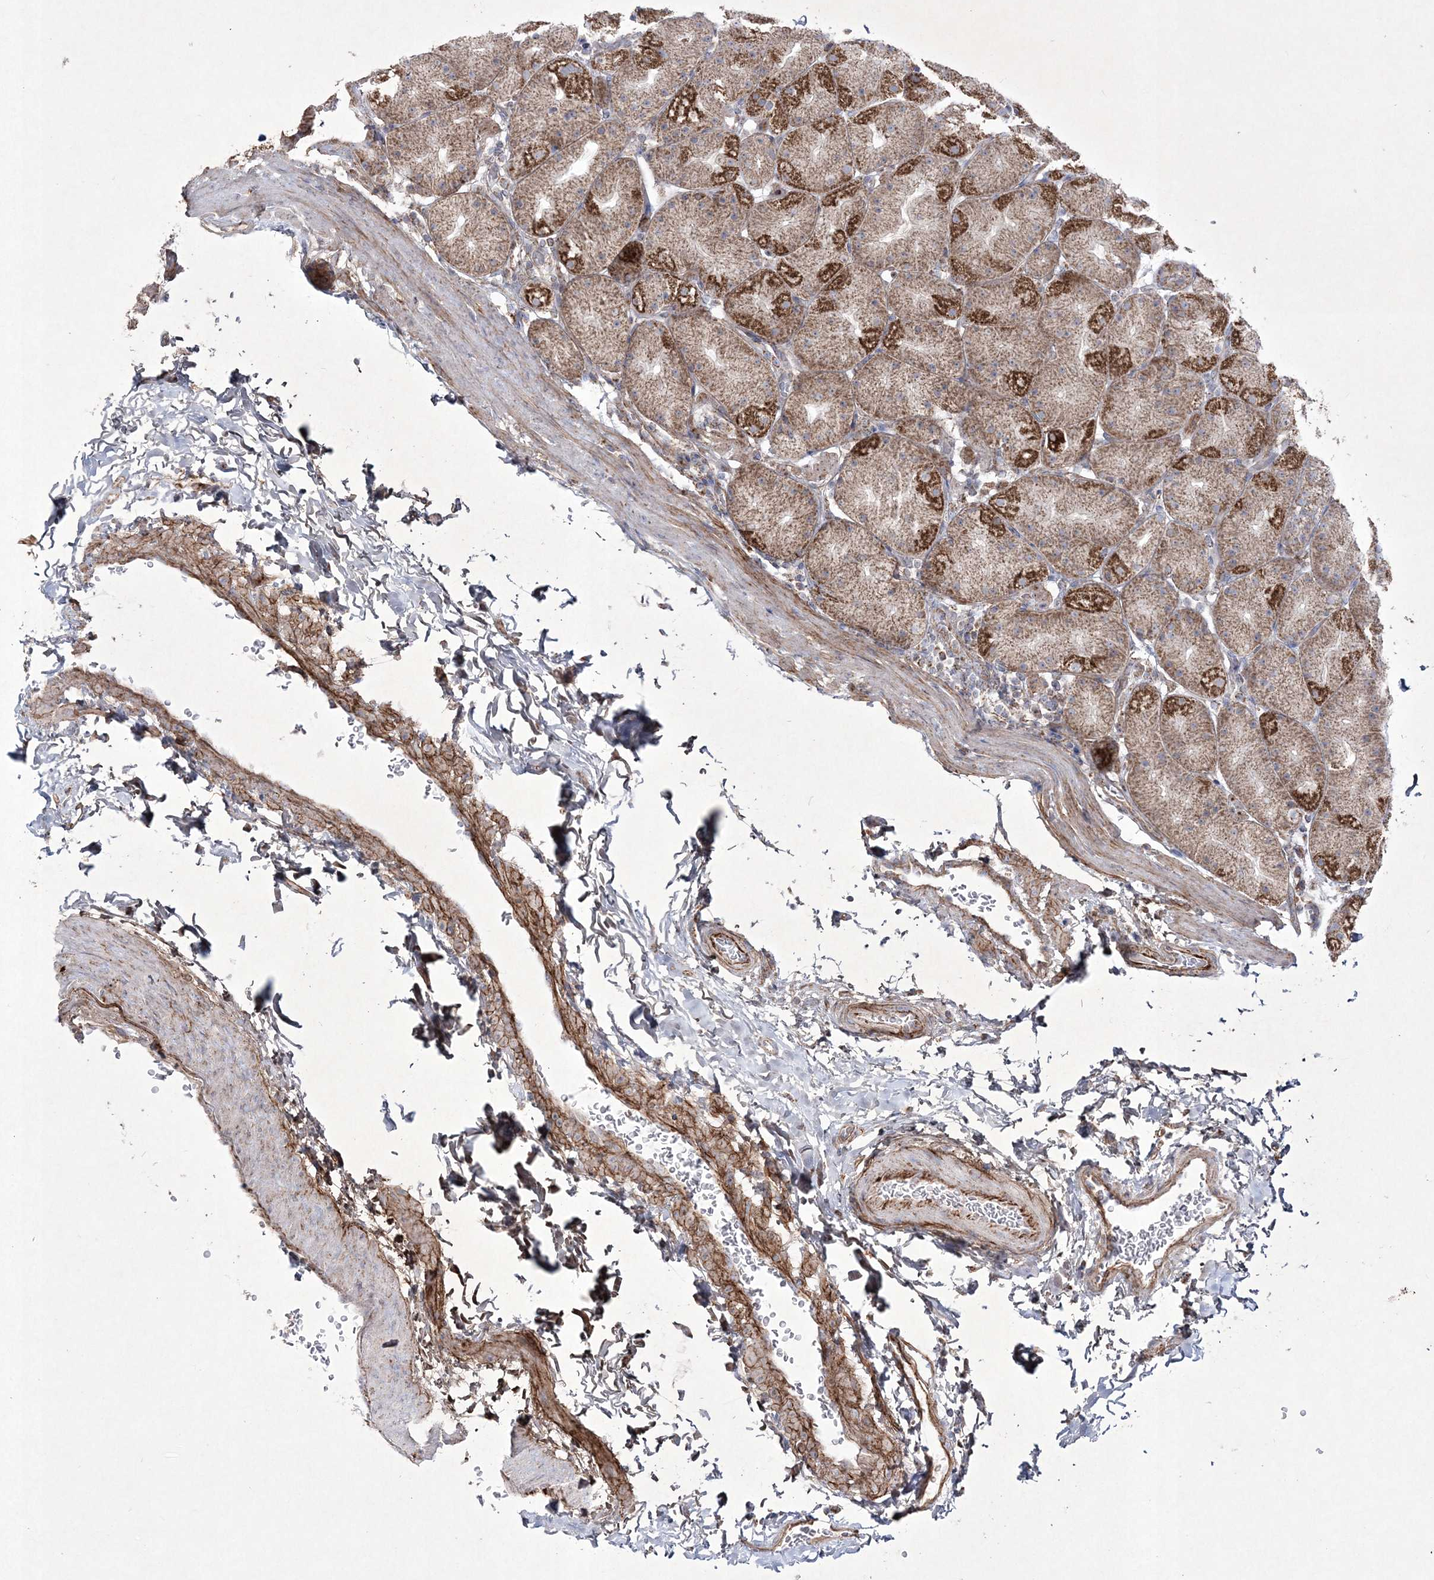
{"staining": {"intensity": "moderate", "quantity": ">75%", "location": "cytoplasmic/membranous"}, "tissue": "stomach", "cell_type": "Glandular cells", "image_type": "normal", "snomed": [{"axis": "morphology", "description": "Normal tissue, NOS"}, {"axis": "topography", "description": "Stomach, upper"}, {"axis": "topography", "description": "Stomach"}], "caption": "Protein expression by immunohistochemistry (IHC) demonstrates moderate cytoplasmic/membranous expression in about >75% of glandular cells in benign stomach.", "gene": "RICTOR", "patient": {"sex": "male", "age": 48}}